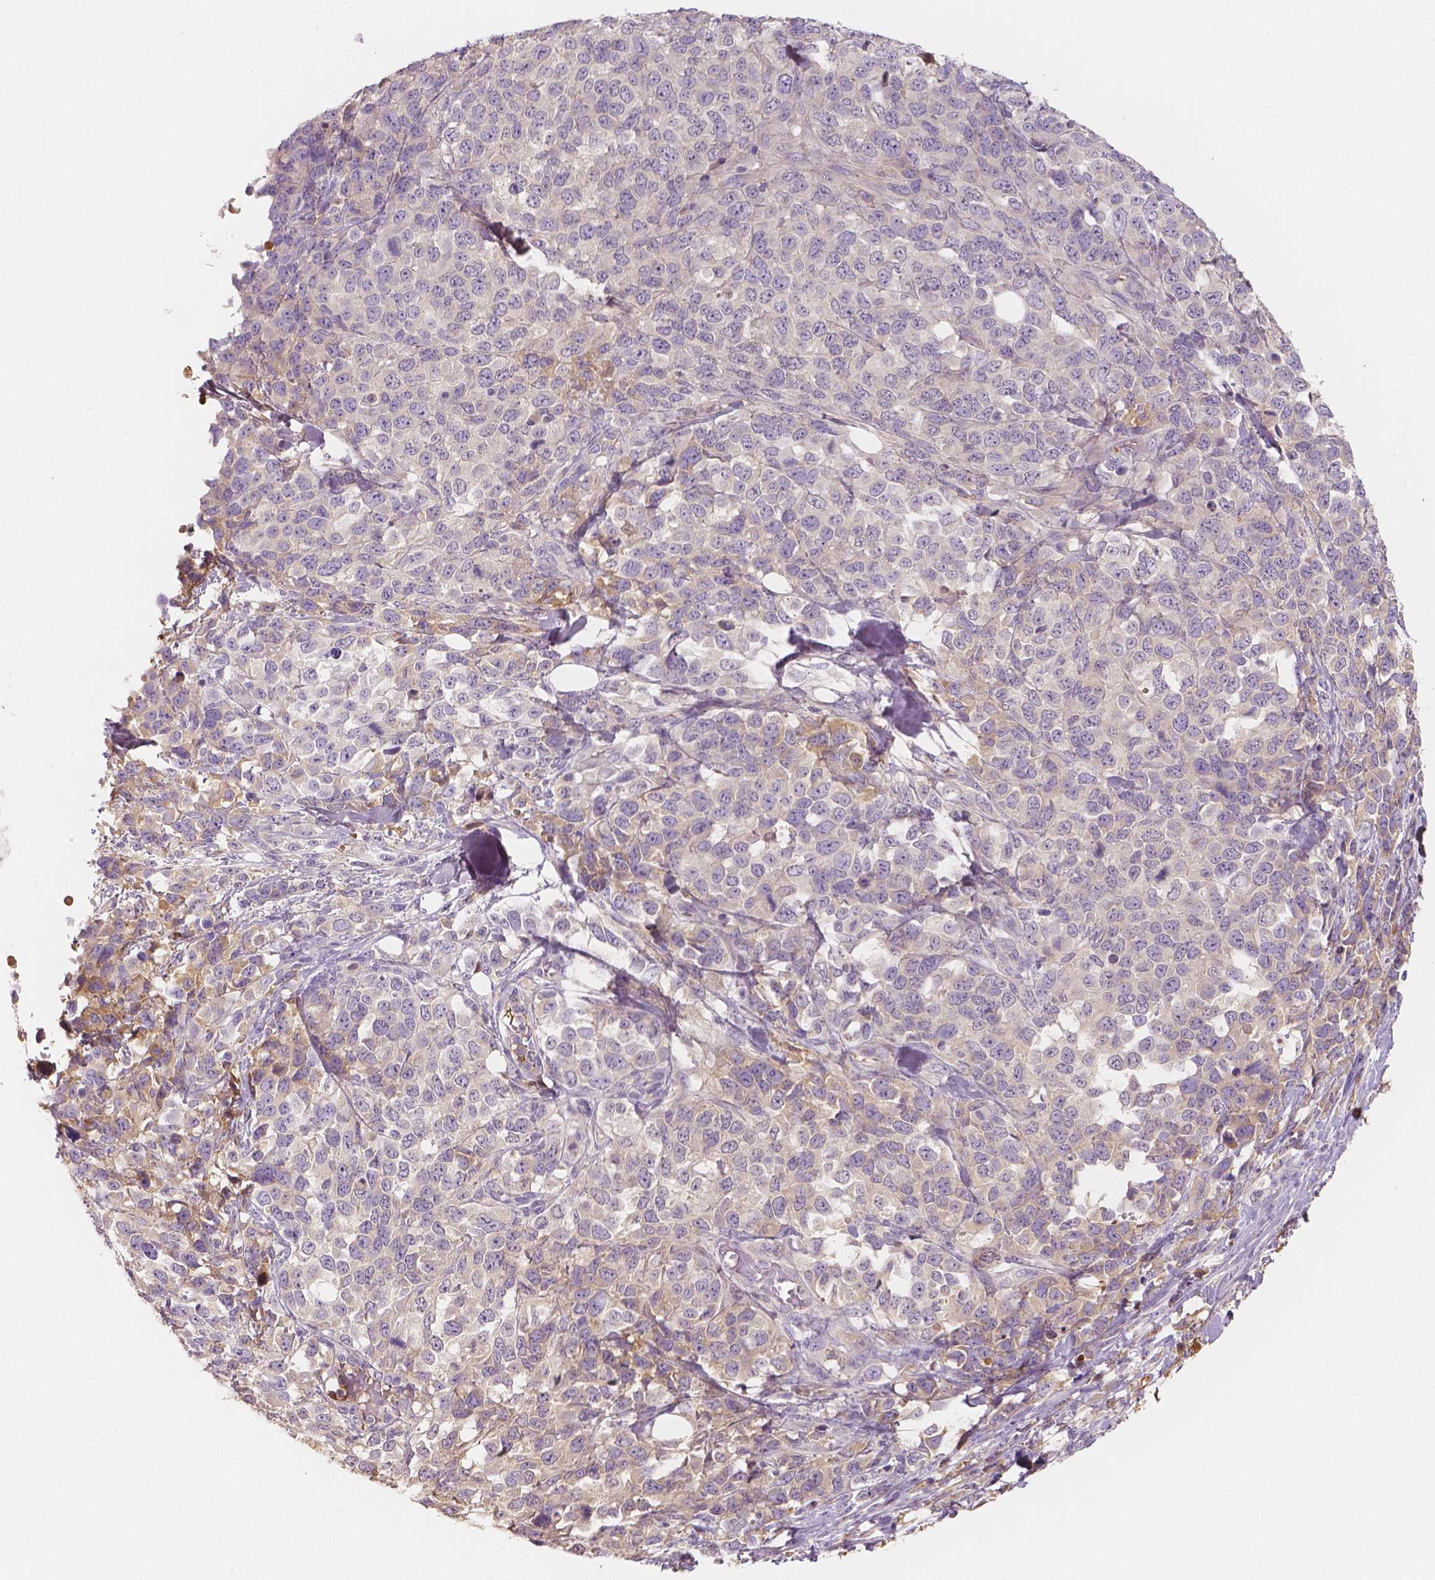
{"staining": {"intensity": "negative", "quantity": "none", "location": "none"}, "tissue": "melanoma", "cell_type": "Tumor cells", "image_type": "cancer", "snomed": [{"axis": "morphology", "description": "Malignant melanoma, Metastatic site"}, {"axis": "topography", "description": "Skin"}], "caption": "Histopathology image shows no significant protein positivity in tumor cells of melanoma.", "gene": "APOA4", "patient": {"sex": "male", "age": 84}}